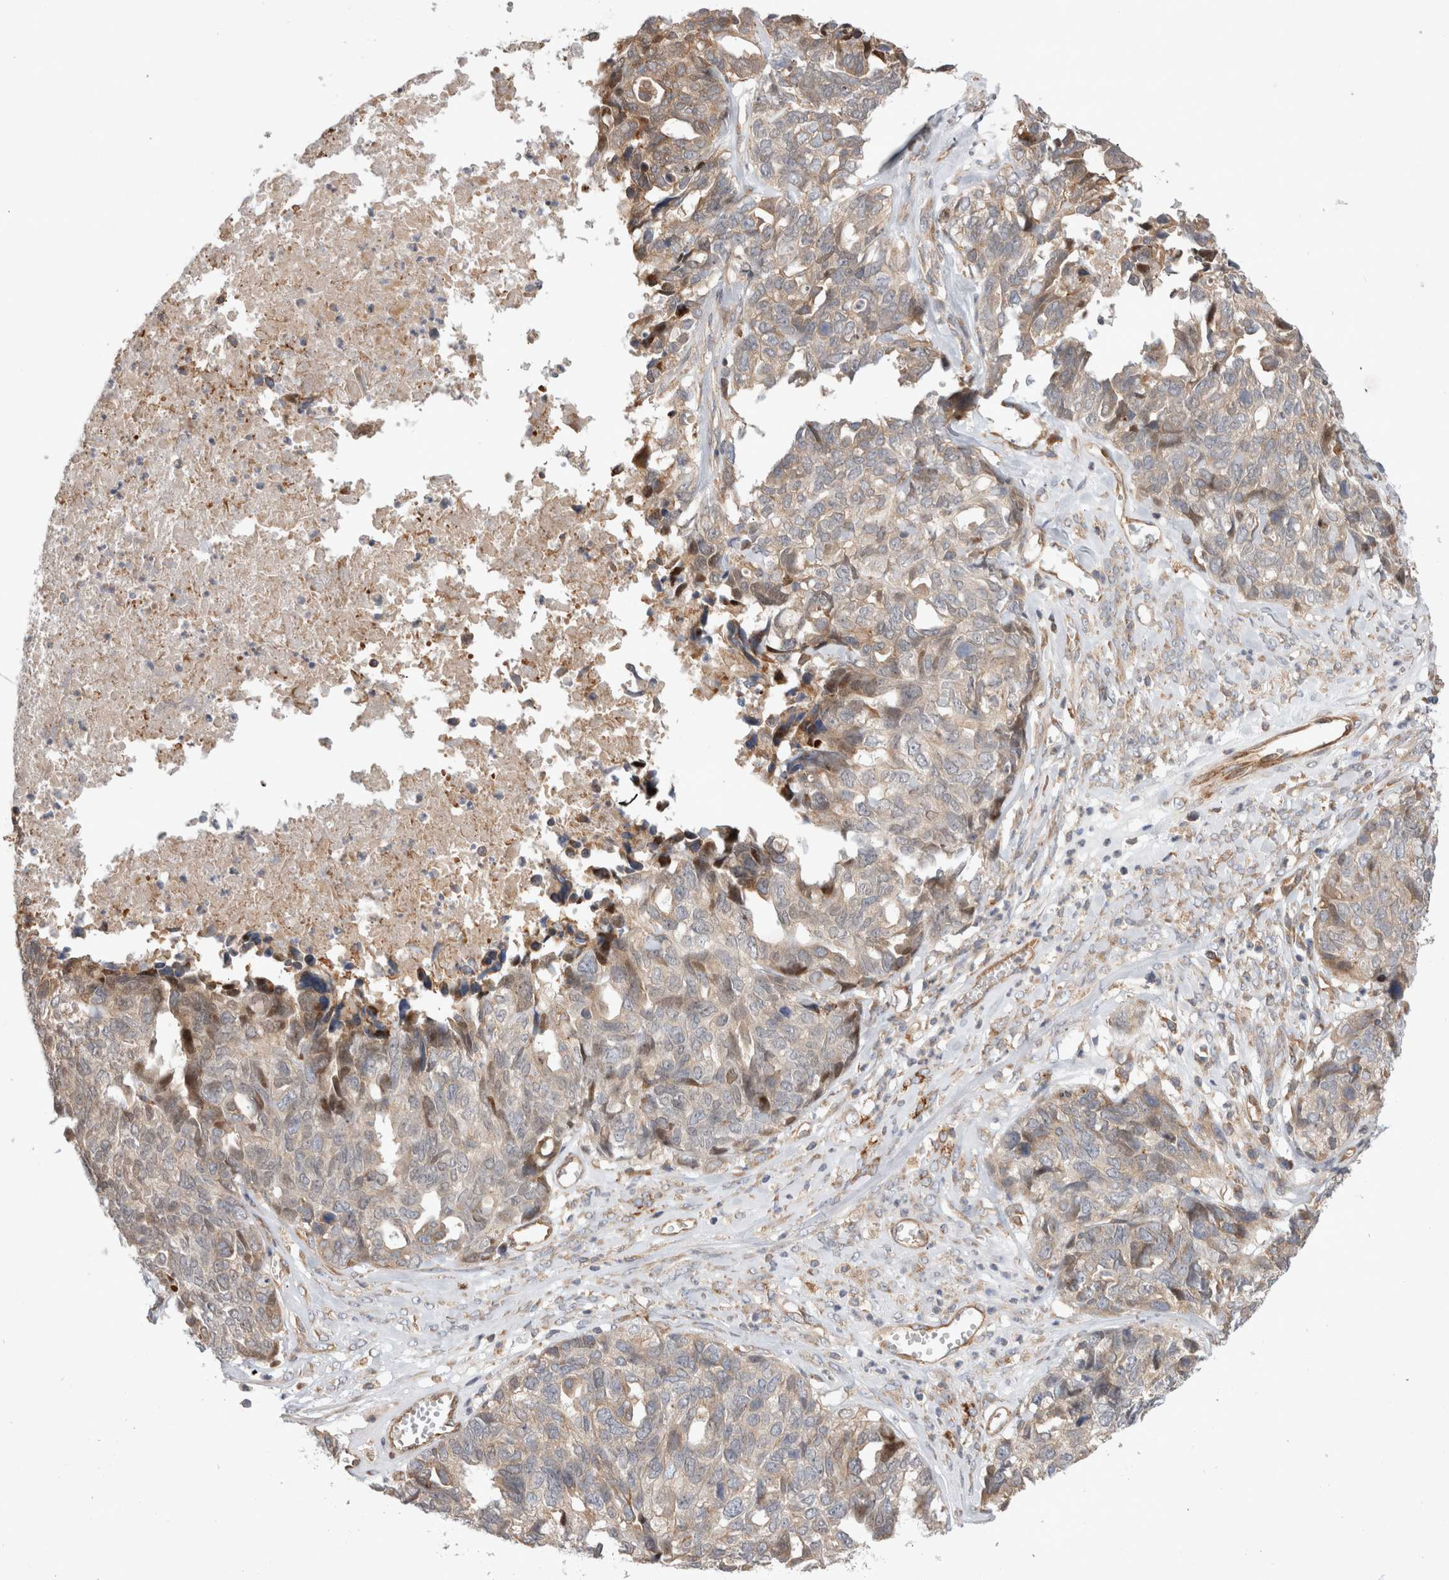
{"staining": {"intensity": "weak", "quantity": "25%-75%", "location": "cytoplasmic/membranous"}, "tissue": "ovarian cancer", "cell_type": "Tumor cells", "image_type": "cancer", "snomed": [{"axis": "morphology", "description": "Cystadenocarcinoma, serous, NOS"}, {"axis": "topography", "description": "Ovary"}], "caption": "High-magnification brightfield microscopy of ovarian cancer stained with DAB (brown) and counterstained with hematoxylin (blue). tumor cells exhibit weak cytoplasmic/membranous staining is present in about25%-75% of cells. (DAB (3,3'-diaminobenzidine) IHC with brightfield microscopy, high magnification).", "gene": "PDCD10", "patient": {"sex": "female", "age": 79}}